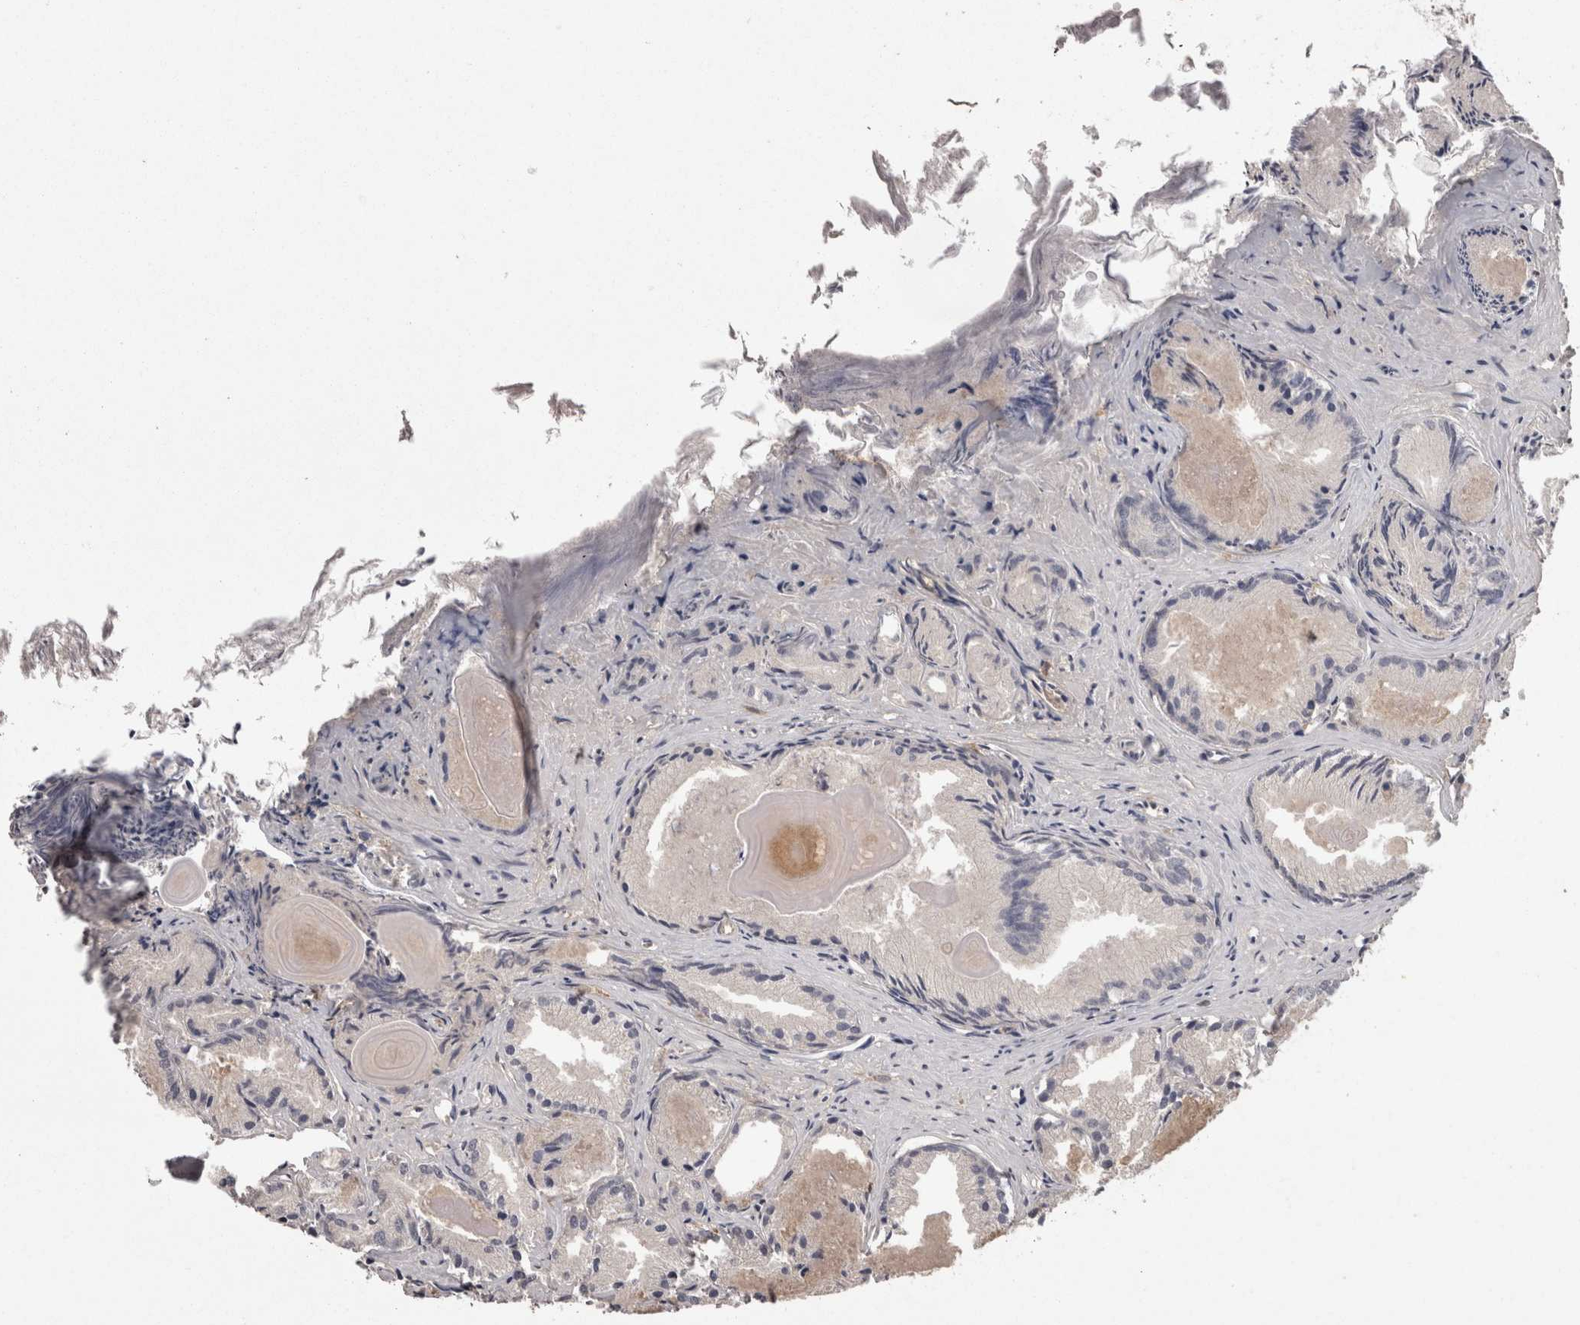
{"staining": {"intensity": "negative", "quantity": "none", "location": "none"}, "tissue": "prostate cancer", "cell_type": "Tumor cells", "image_type": "cancer", "snomed": [{"axis": "morphology", "description": "Adenocarcinoma, Low grade"}, {"axis": "topography", "description": "Prostate"}], "caption": "DAB (3,3'-diaminobenzidine) immunohistochemical staining of adenocarcinoma (low-grade) (prostate) reveals no significant staining in tumor cells. (IHC, brightfield microscopy, high magnification).", "gene": "PON3", "patient": {"sex": "male", "age": 72}}